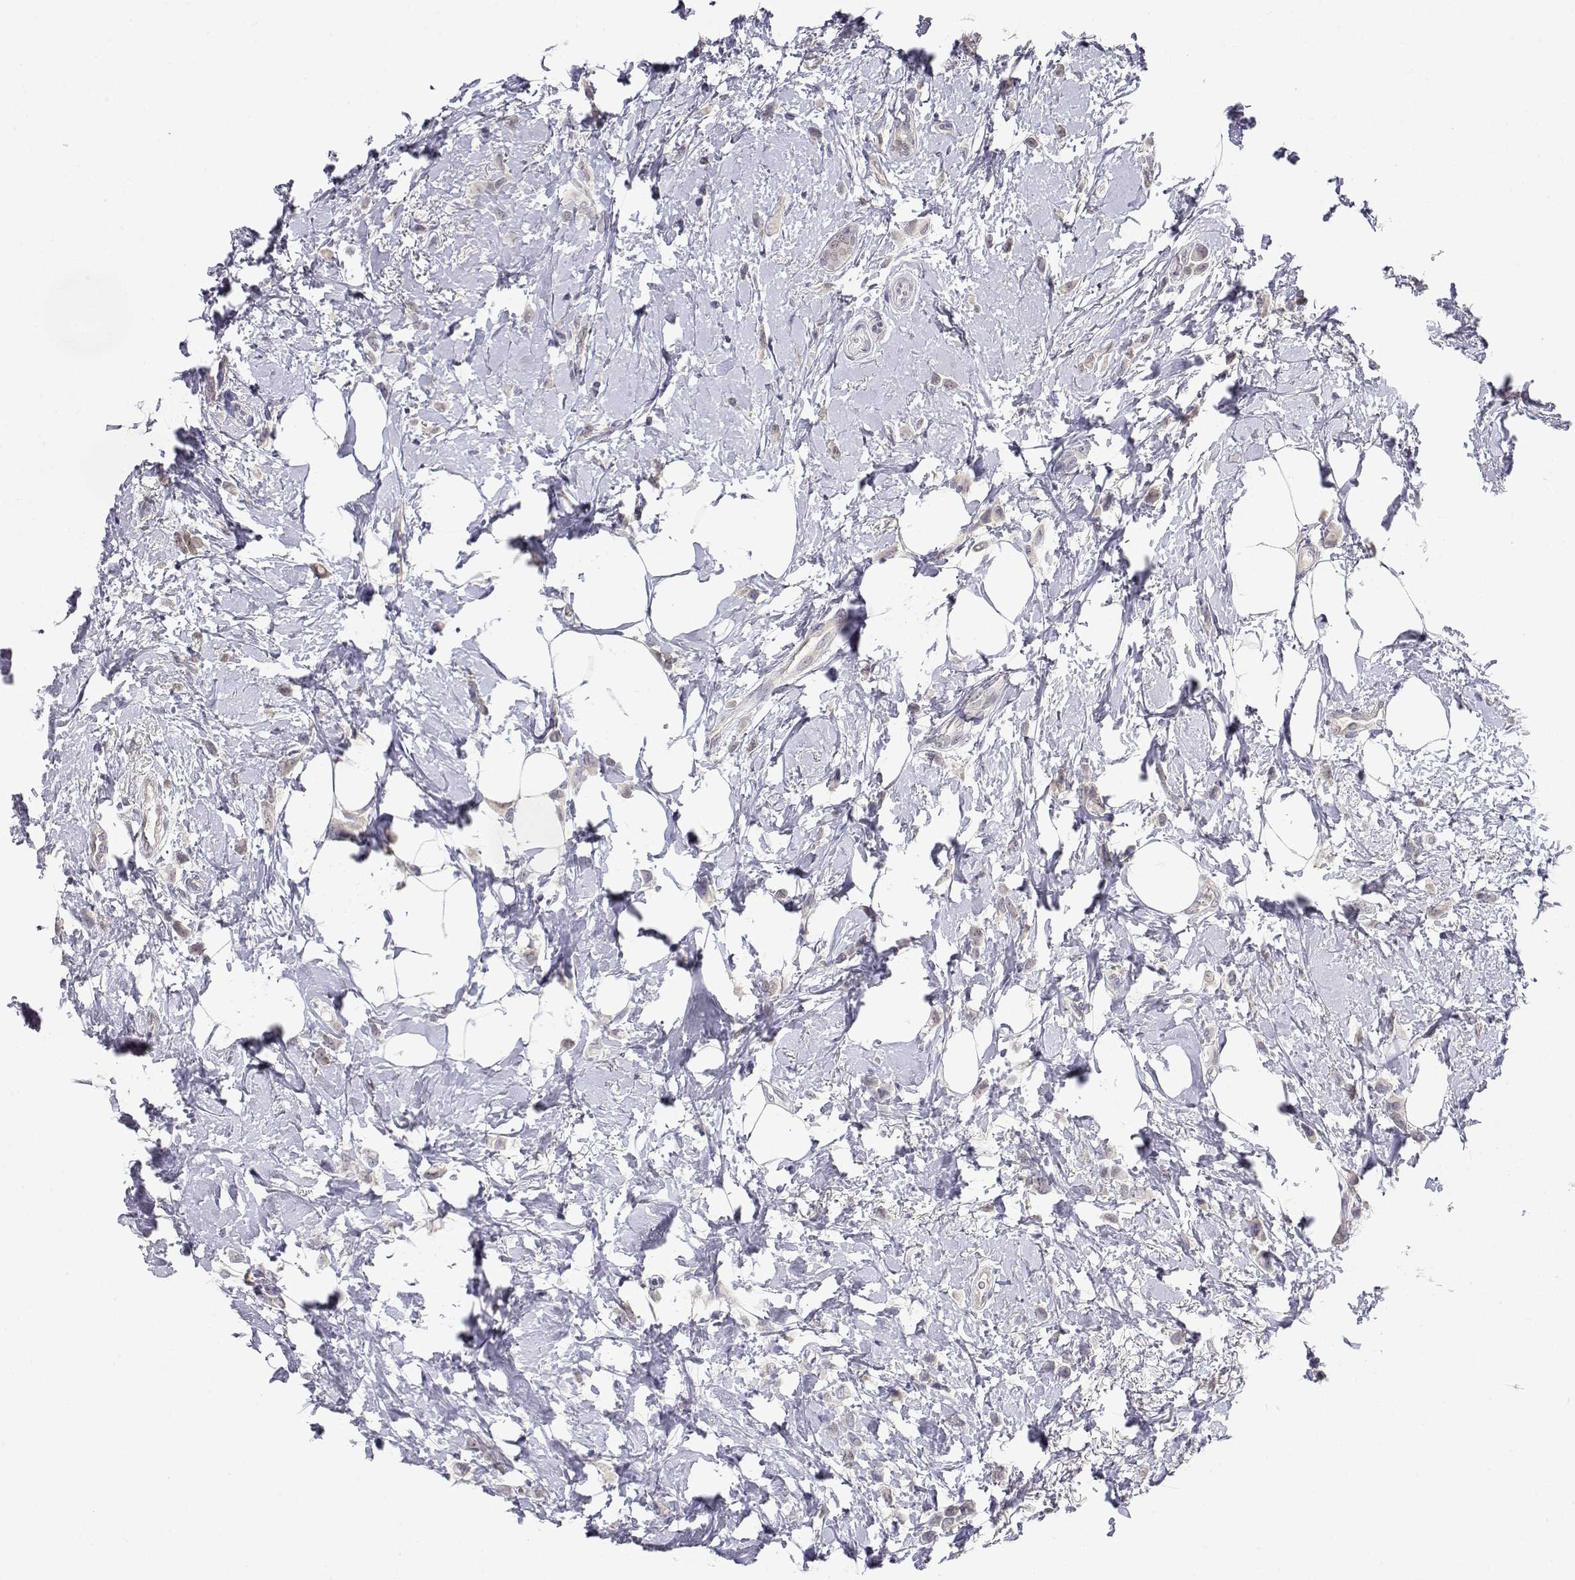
{"staining": {"intensity": "negative", "quantity": "none", "location": "none"}, "tissue": "breast cancer", "cell_type": "Tumor cells", "image_type": "cancer", "snomed": [{"axis": "morphology", "description": "Lobular carcinoma"}, {"axis": "topography", "description": "Breast"}], "caption": "This is an immunohistochemistry photomicrograph of breast lobular carcinoma. There is no positivity in tumor cells.", "gene": "ADA", "patient": {"sex": "female", "age": 66}}